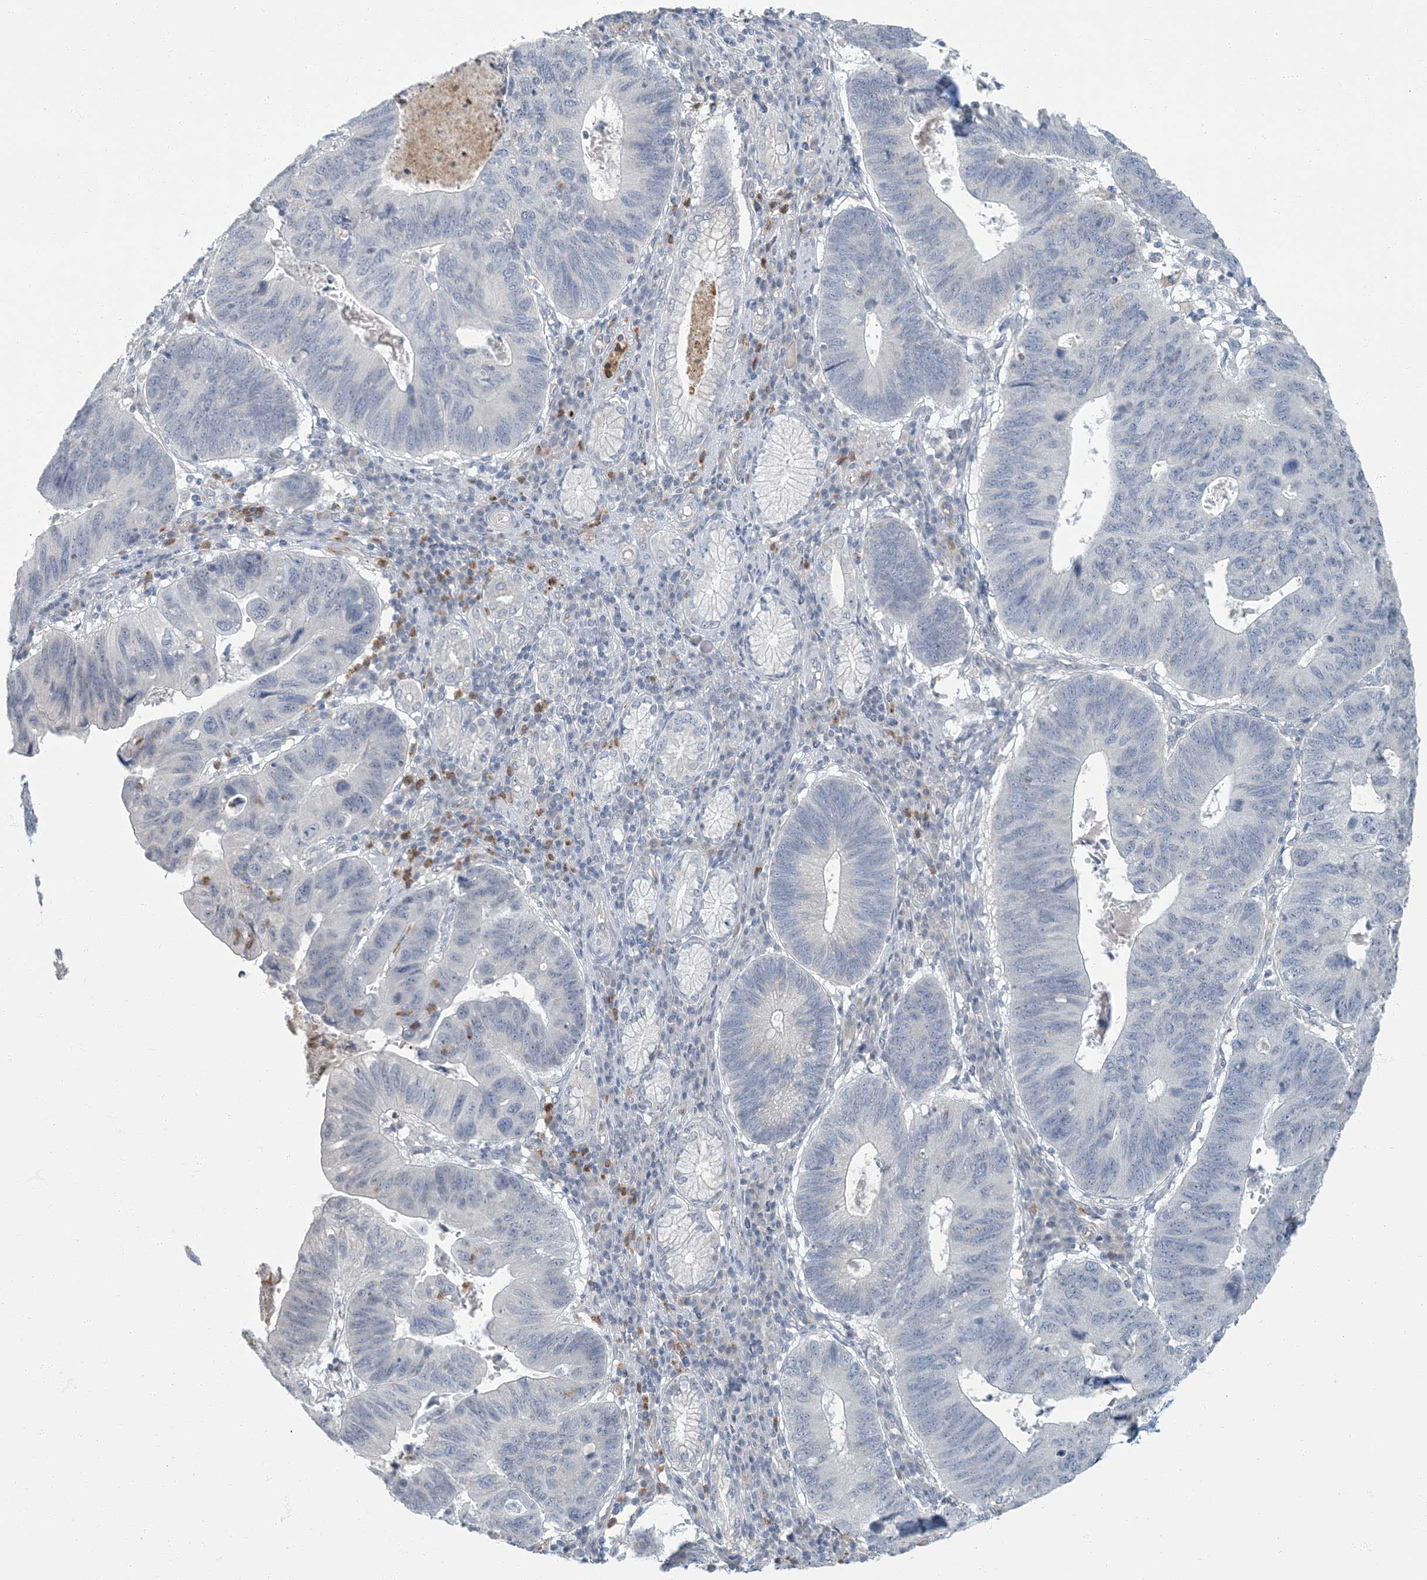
{"staining": {"intensity": "negative", "quantity": "none", "location": "none"}, "tissue": "stomach cancer", "cell_type": "Tumor cells", "image_type": "cancer", "snomed": [{"axis": "morphology", "description": "Adenocarcinoma, NOS"}, {"axis": "topography", "description": "Stomach"}], "caption": "High power microscopy histopathology image of an immunohistochemistry (IHC) histopathology image of stomach cancer (adenocarcinoma), revealing no significant positivity in tumor cells.", "gene": "EPHA4", "patient": {"sex": "male", "age": 59}}